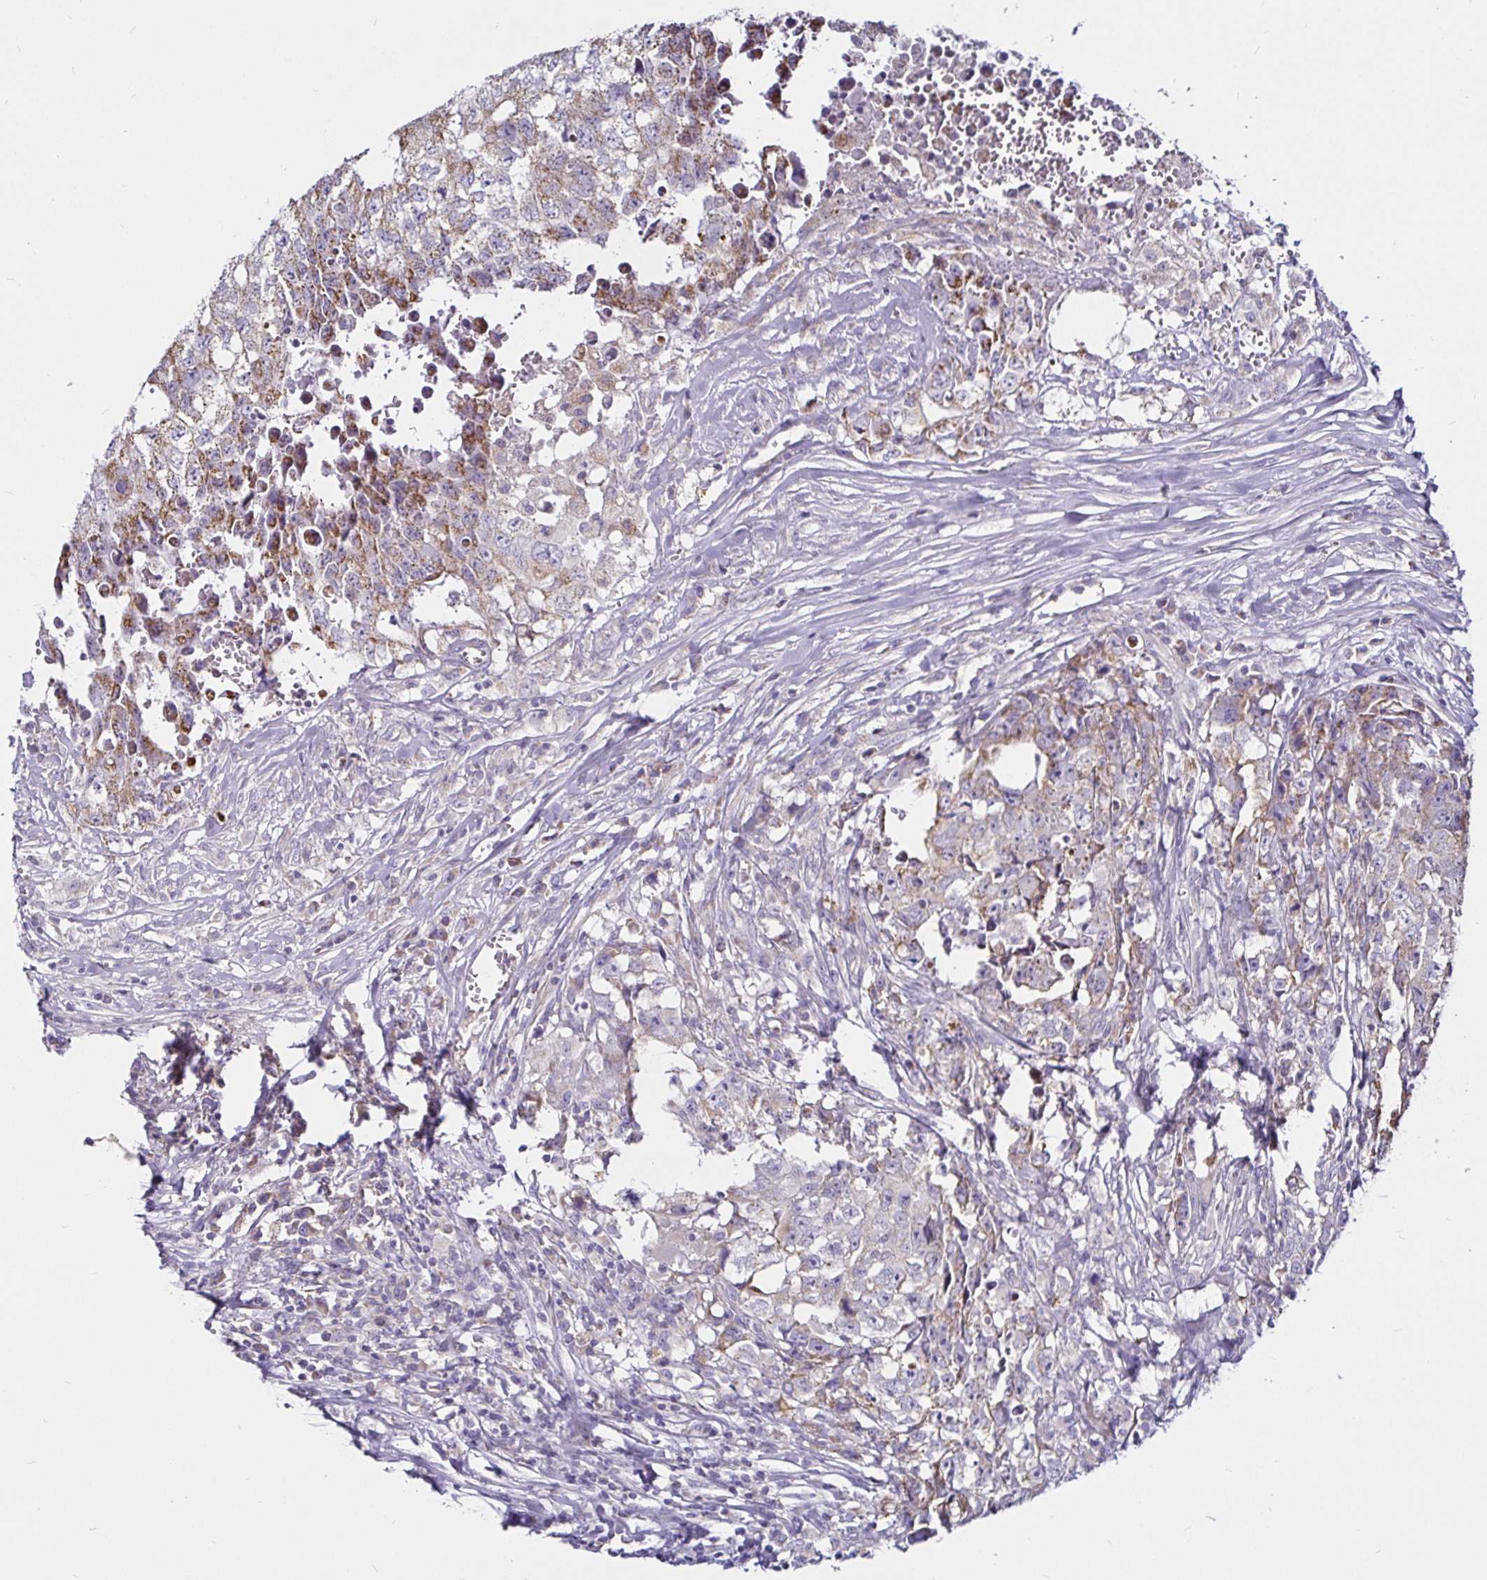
{"staining": {"intensity": "weak", "quantity": "25%-75%", "location": "cytoplasmic/membranous"}, "tissue": "testis cancer", "cell_type": "Tumor cells", "image_type": "cancer", "snomed": [{"axis": "morphology", "description": "Carcinoma, Embryonal, NOS"}, {"axis": "morphology", "description": "Teratoma, malignant, NOS"}, {"axis": "topography", "description": "Testis"}], "caption": "A high-resolution histopathology image shows immunohistochemistry staining of testis cancer, which demonstrates weak cytoplasmic/membranous expression in approximately 25%-75% of tumor cells.", "gene": "PGAM2", "patient": {"sex": "male", "age": 24}}